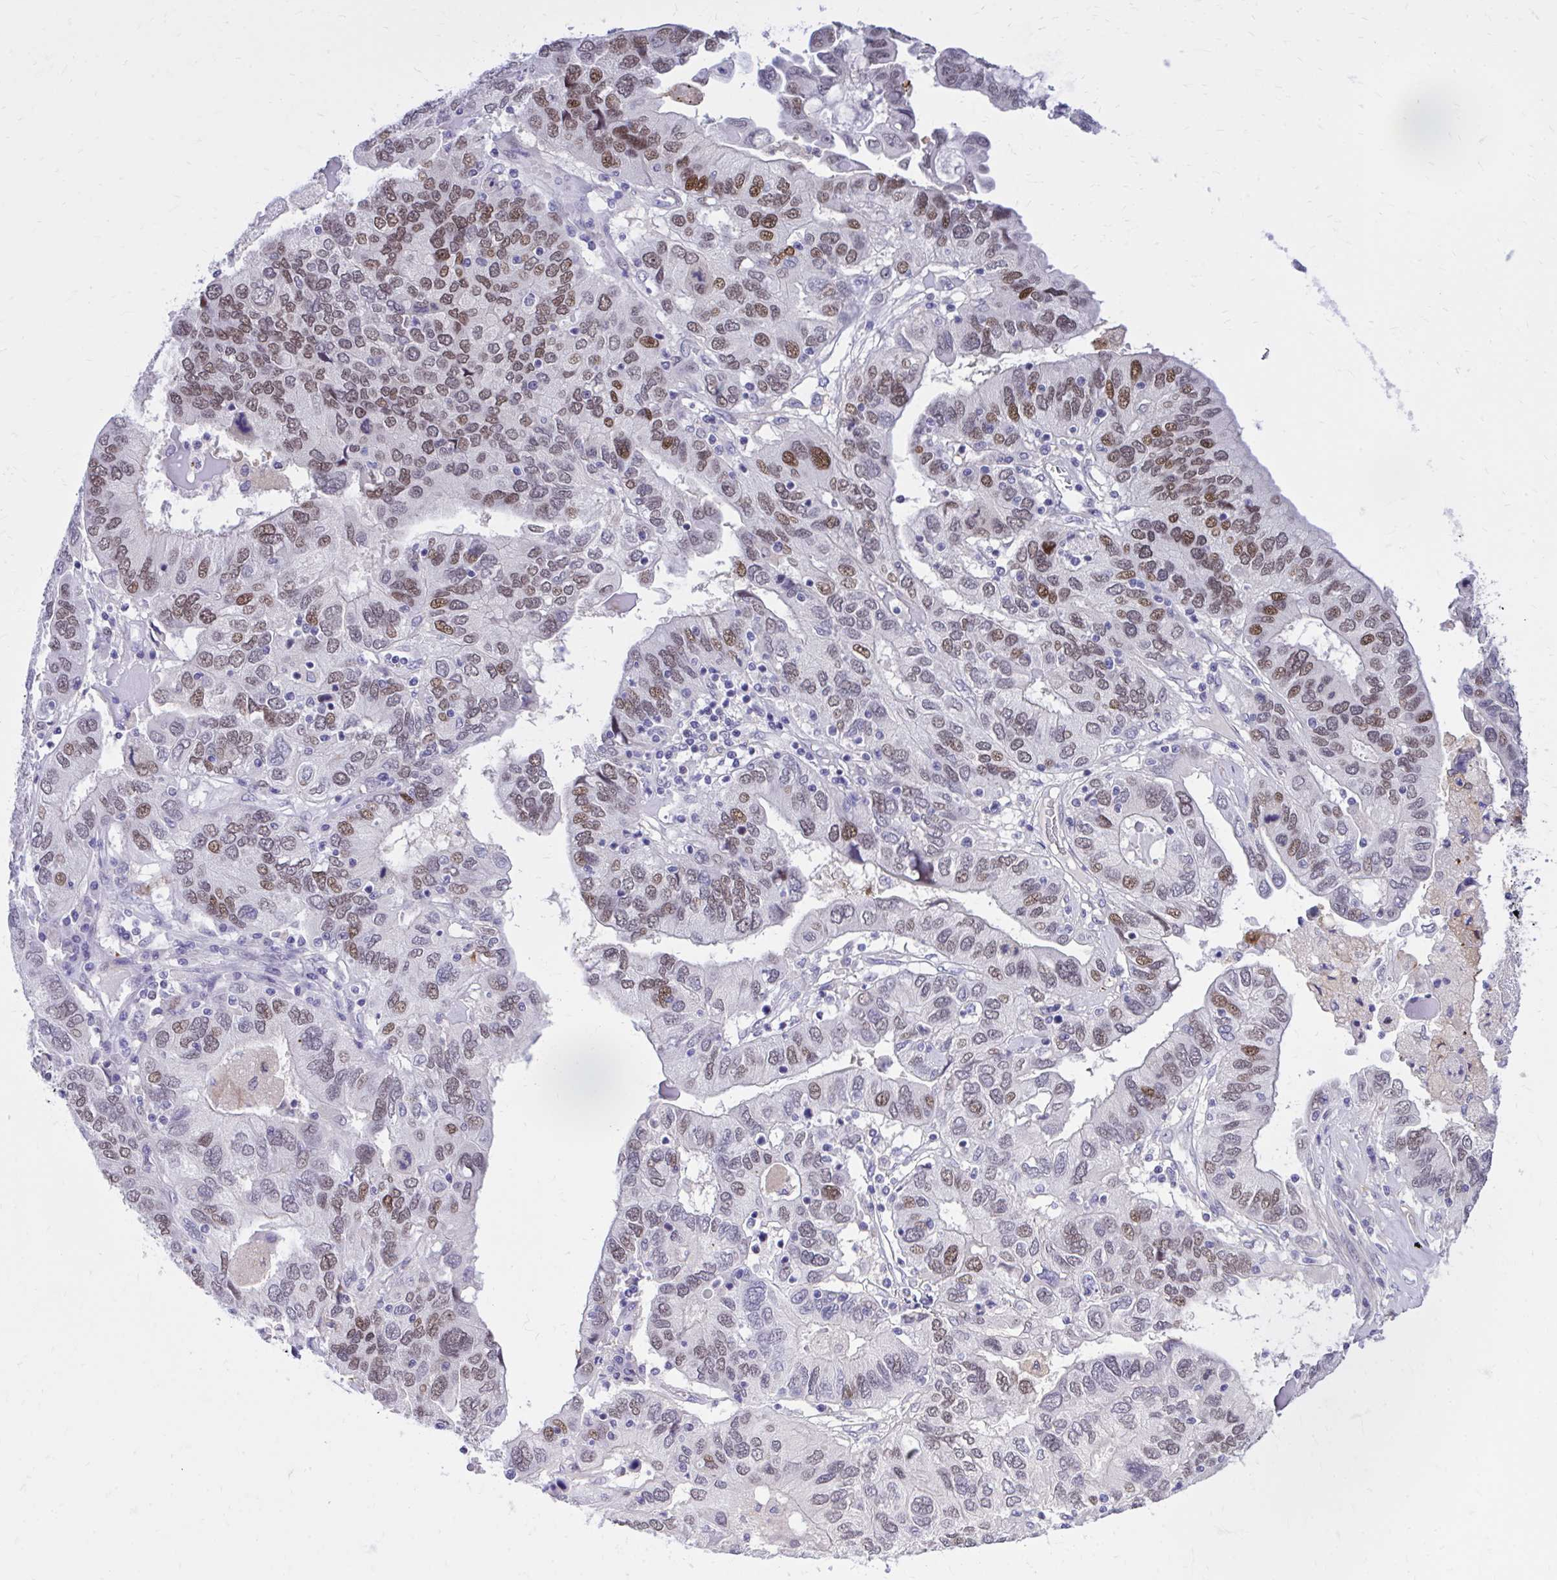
{"staining": {"intensity": "moderate", "quantity": ">75%", "location": "nuclear"}, "tissue": "ovarian cancer", "cell_type": "Tumor cells", "image_type": "cancer", "snomed": [{"axis": "morphology", "description": "Cystadenocarcinoma, serous, NOS"}, {"axis": "topography", "description": "Ovary"}], "caption": "High-power microscopy captured an IHC histopathology image of ovarian cancer, revealing moderate nuclear staining in about >75% of tumor cells.", "gene": "ZBTB25", "patient": {"sex": "female", "age": 79}}